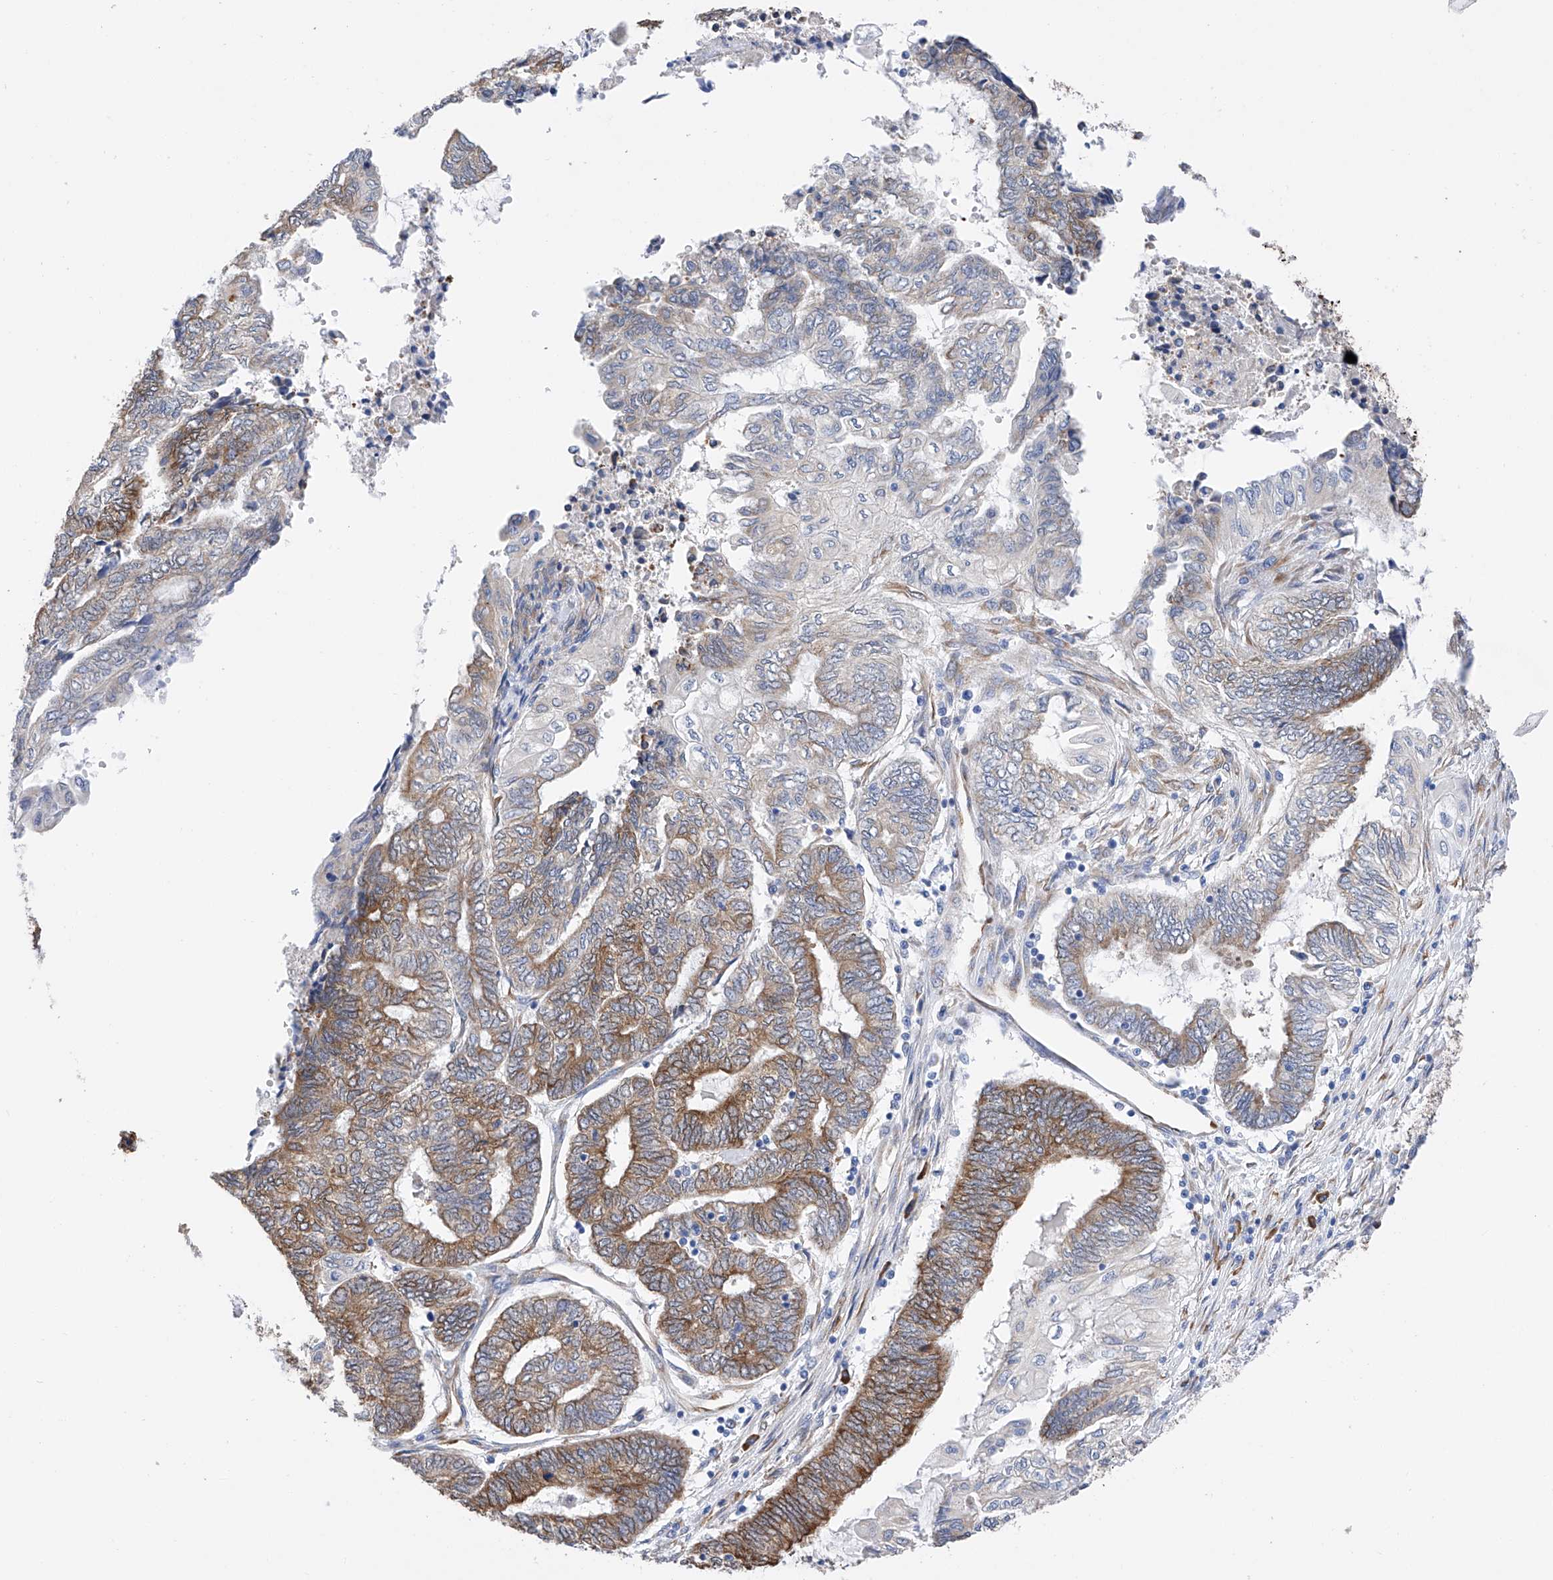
{"staining": {"intensity": "moderate", "quantity": "25%-75%", "location": "cytoplasmic/membranous"}, "tissue": "endometrial cancer", "cell_type": "Tumor cells", "image_type": "cancer", "snomed": [{"axis": "morphology", "description": "Adenocarcinoma, NOS"}, {"axis": "topography", "description": "Uterus"}, {"axis": "topography", "description": "Endometrium"}], "caption": "Approximately 25%-75% of tumor cells in endometrial adenocarcinoma reveal moderate cytoplasmic/membranous protein expression as visualized by brown immunohistochemical staining.", "gene": "PDIA5", "patient": {"sex": "female", "age": 70}}